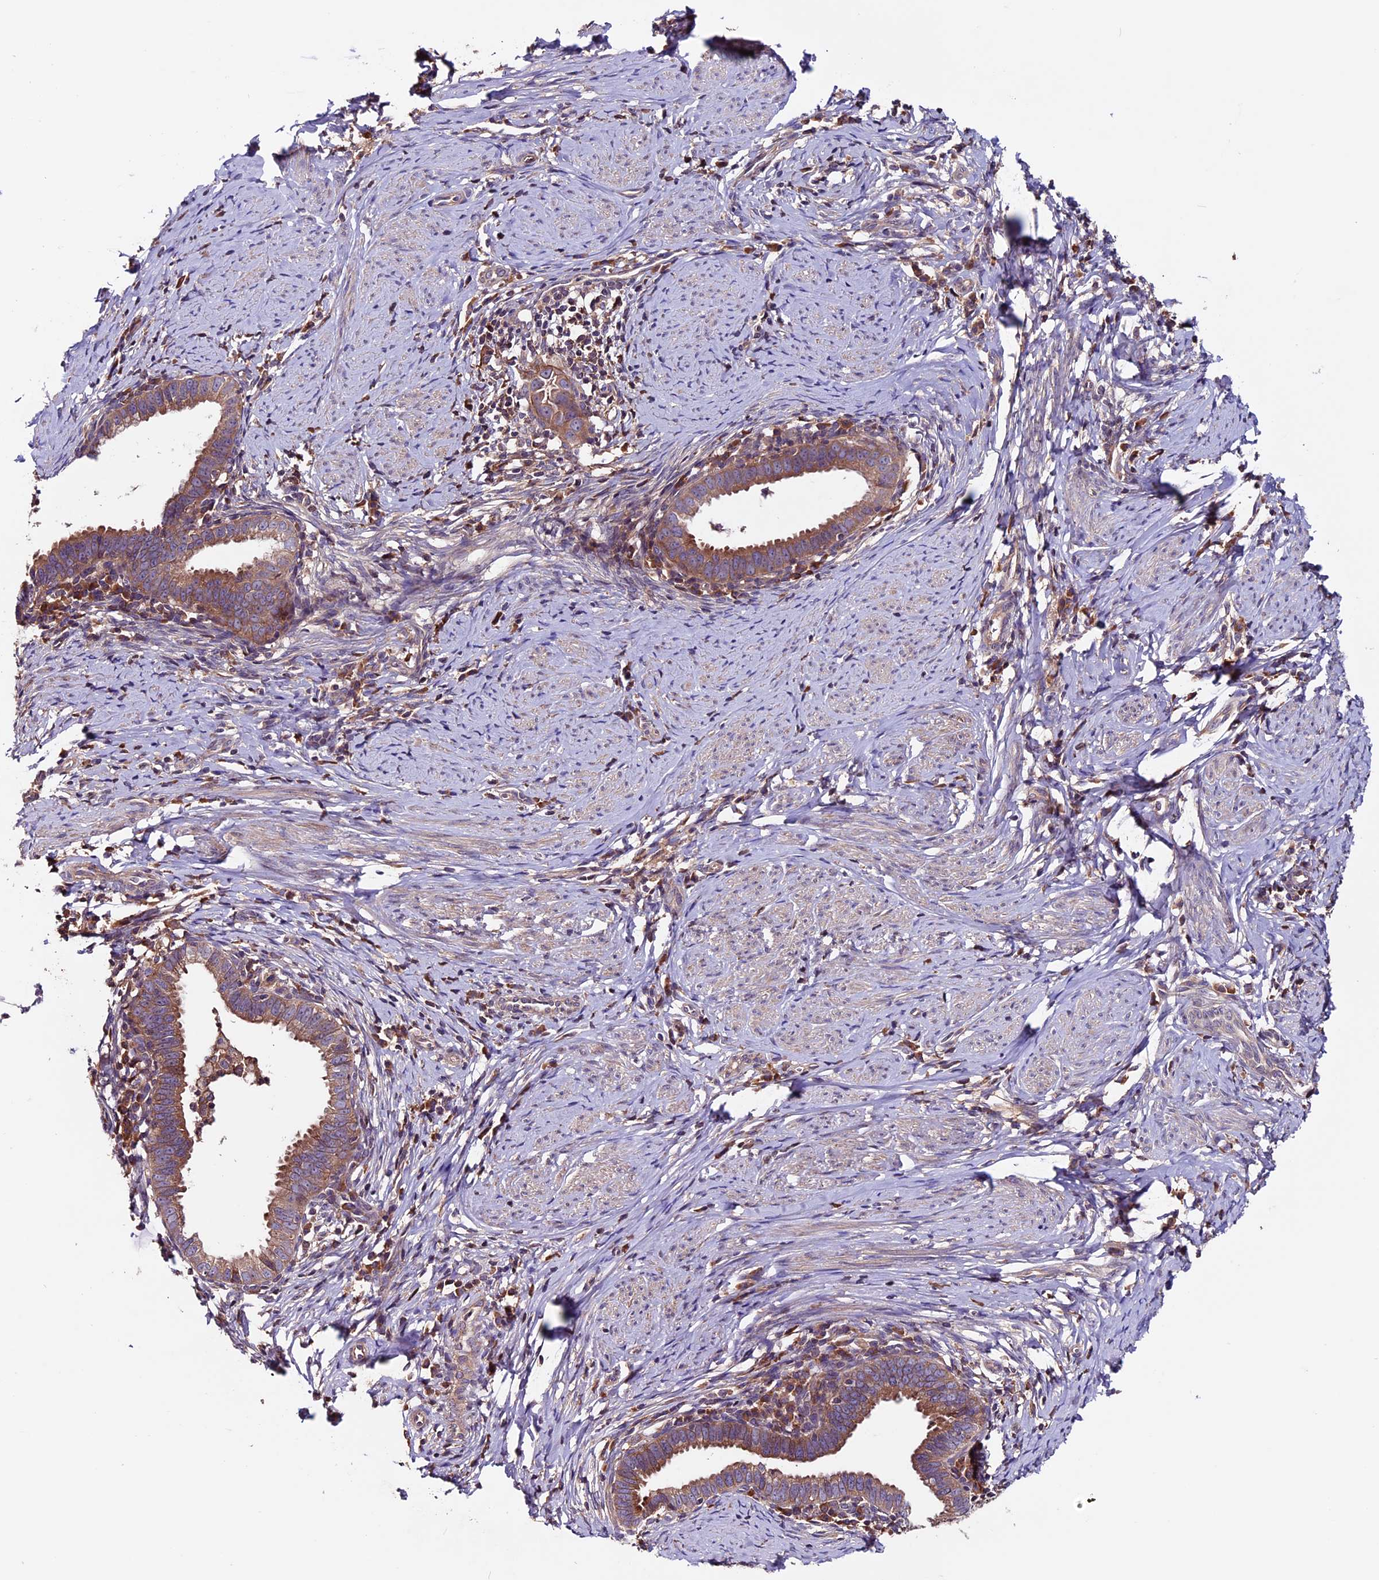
{"staining": {"intensity": "moderate", "quantity": ">75%", "location": "cytoplasmic/membranous"}, "tissue": "cervical cancer", "cell_type": "Tumor cells", "image_type": "cancer", "snomed": [{"axis": "morphology", "description": "Adenocarcinoma, NOS"}, {"axis": "topography", "description": "Cervix"}], "caption": "Human cervical adenocarcinoma stained for a protein (brown) demonstrates moderate cytoplasmic/membranous positive expression in approximately >75% of tumor cells.", "gene": "ZNF598", "patient": {"sex": "female", "age": 36}}